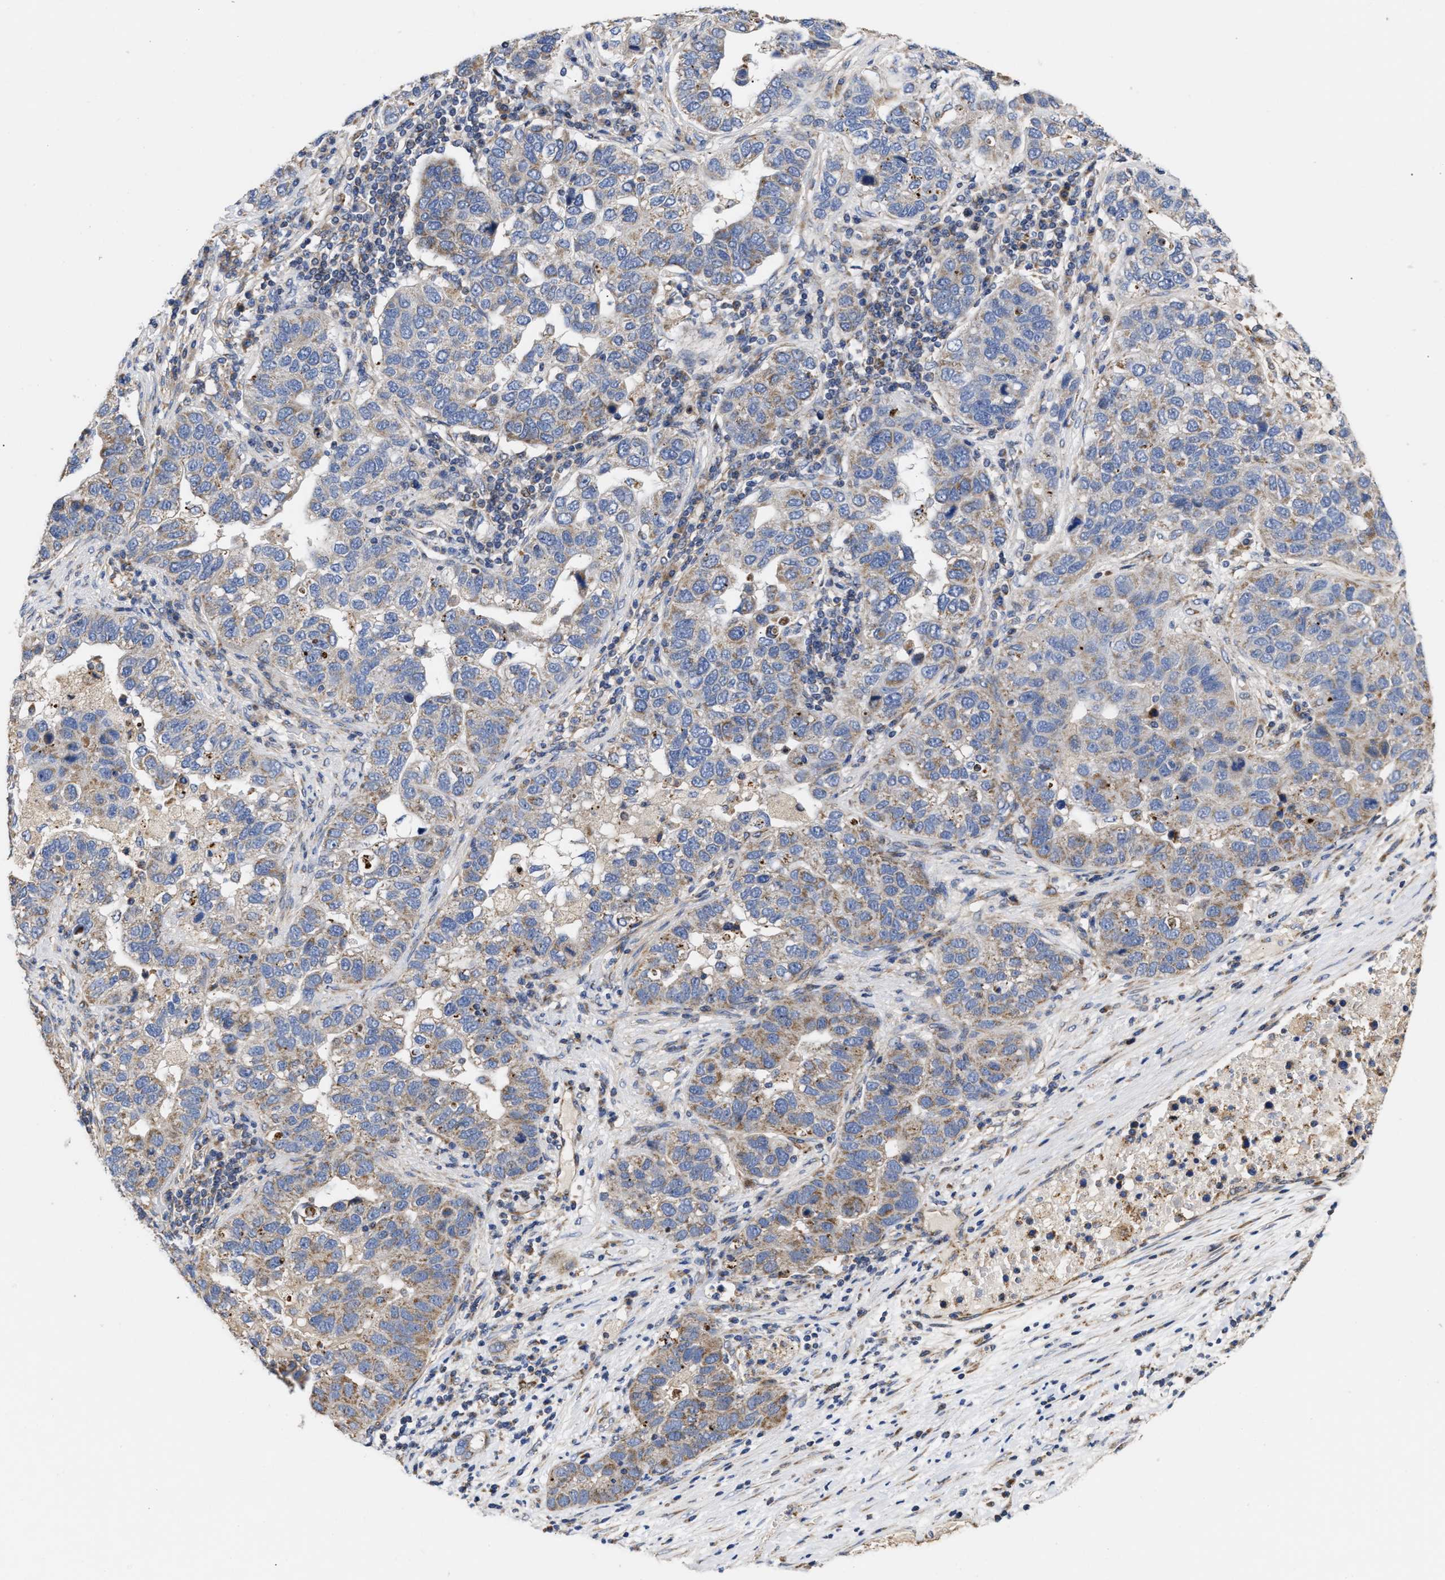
{"staining": {"intensity": "weak", "quantity": "<25%", "location": "cytoplasmic/membranous"}, "tissue": "pancreatic cancer", "cell_type": "Tumor cells", "image_type": "cancer", "snomed": [{"axis": "morphology", "description": "Adenocarcinoma, NOS"}, {"axis": "topography", "description": "Pancreas"}], "caption": "The image displays no staining of tumor cells in adenocarcinoma (pancreatic).", "gene": "MALSU1", "patient": {"sex": "female", "age": 61}}